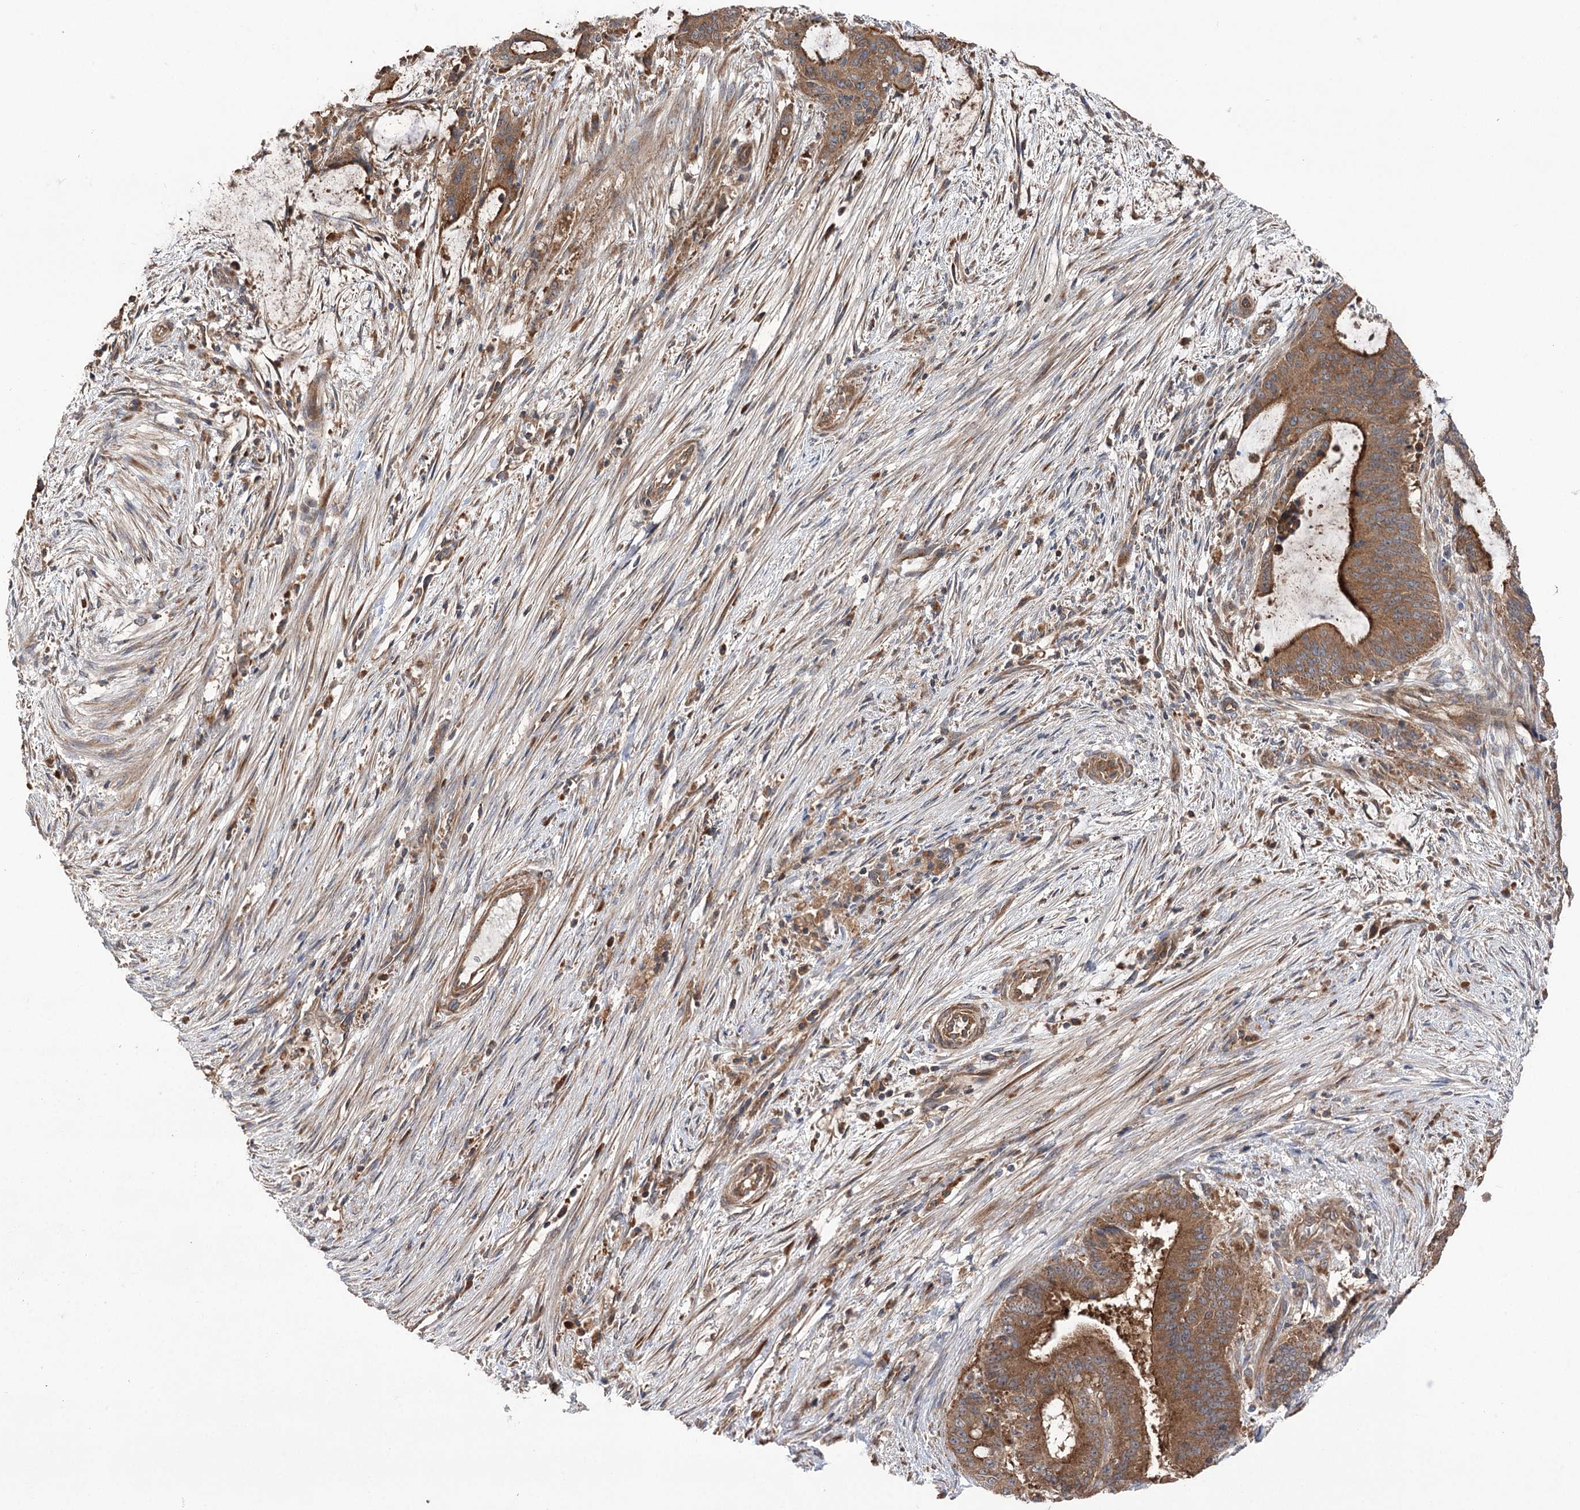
{"staining": {"intensity": "moderate", "quantity": ">75%", "location": "cytoplasmic/membranous"}, "tissue": "liver cancer", "cell_type": "Tumor cells", "image_type": "cancer", "snomed": [{"axis": "morphology", "description": "Normal tissue, NOS"}, {"axis": "morphology", "description": "Cholangiocarcinoma"}, {"axis": "topography", "description": "Liver"}, {"axis": "topography", "description": "Peripheral nerve tissue"}], "caption": "The image shows staining of liver cancer, revealing moderate cytoplasmic/membranous protein expression (brown color) within tumor cells.", "gene": "VPS37B", "patient": {"sex": "female", "age": 73}}